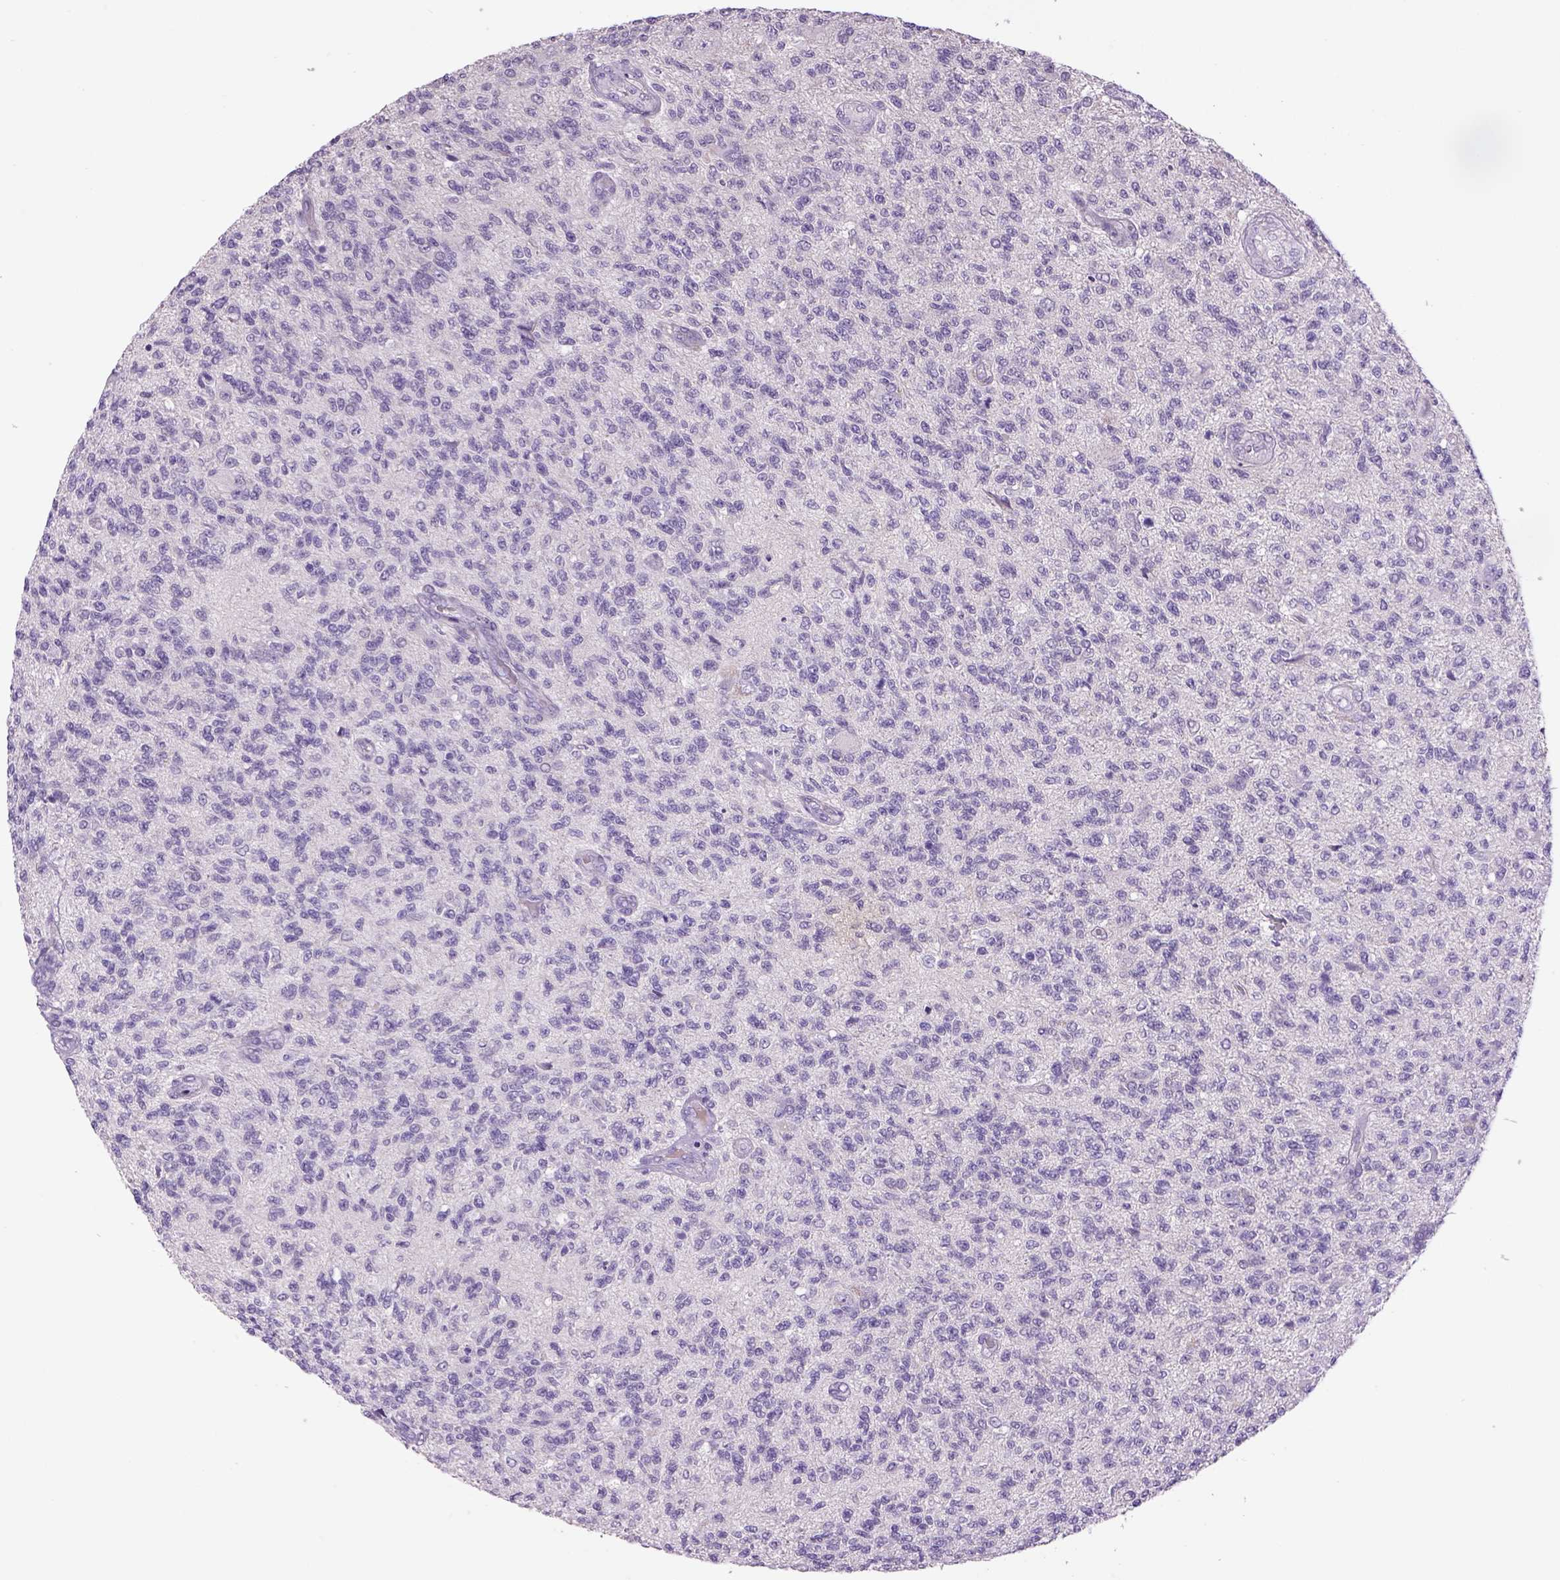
{"staining": {"intensity": "negative", "quantity": "none", "location": "none"}, "tissue": "glioma", "cell_type": "Tumor cells", "image_type": "cancer", "snomed": [{"axis": "morphology", "description": "Glioma, malignant, High grade"}, {"axis": "topography", "description": "Brain"}], "caption": "DAB (3,3'-diaminobenzidine) immunohistochemical staining of human malignant high-grade glioma shows no significant expression in tumor cells.", "gene": "DBH", "patient": {"sex": "male", "age": 56}}